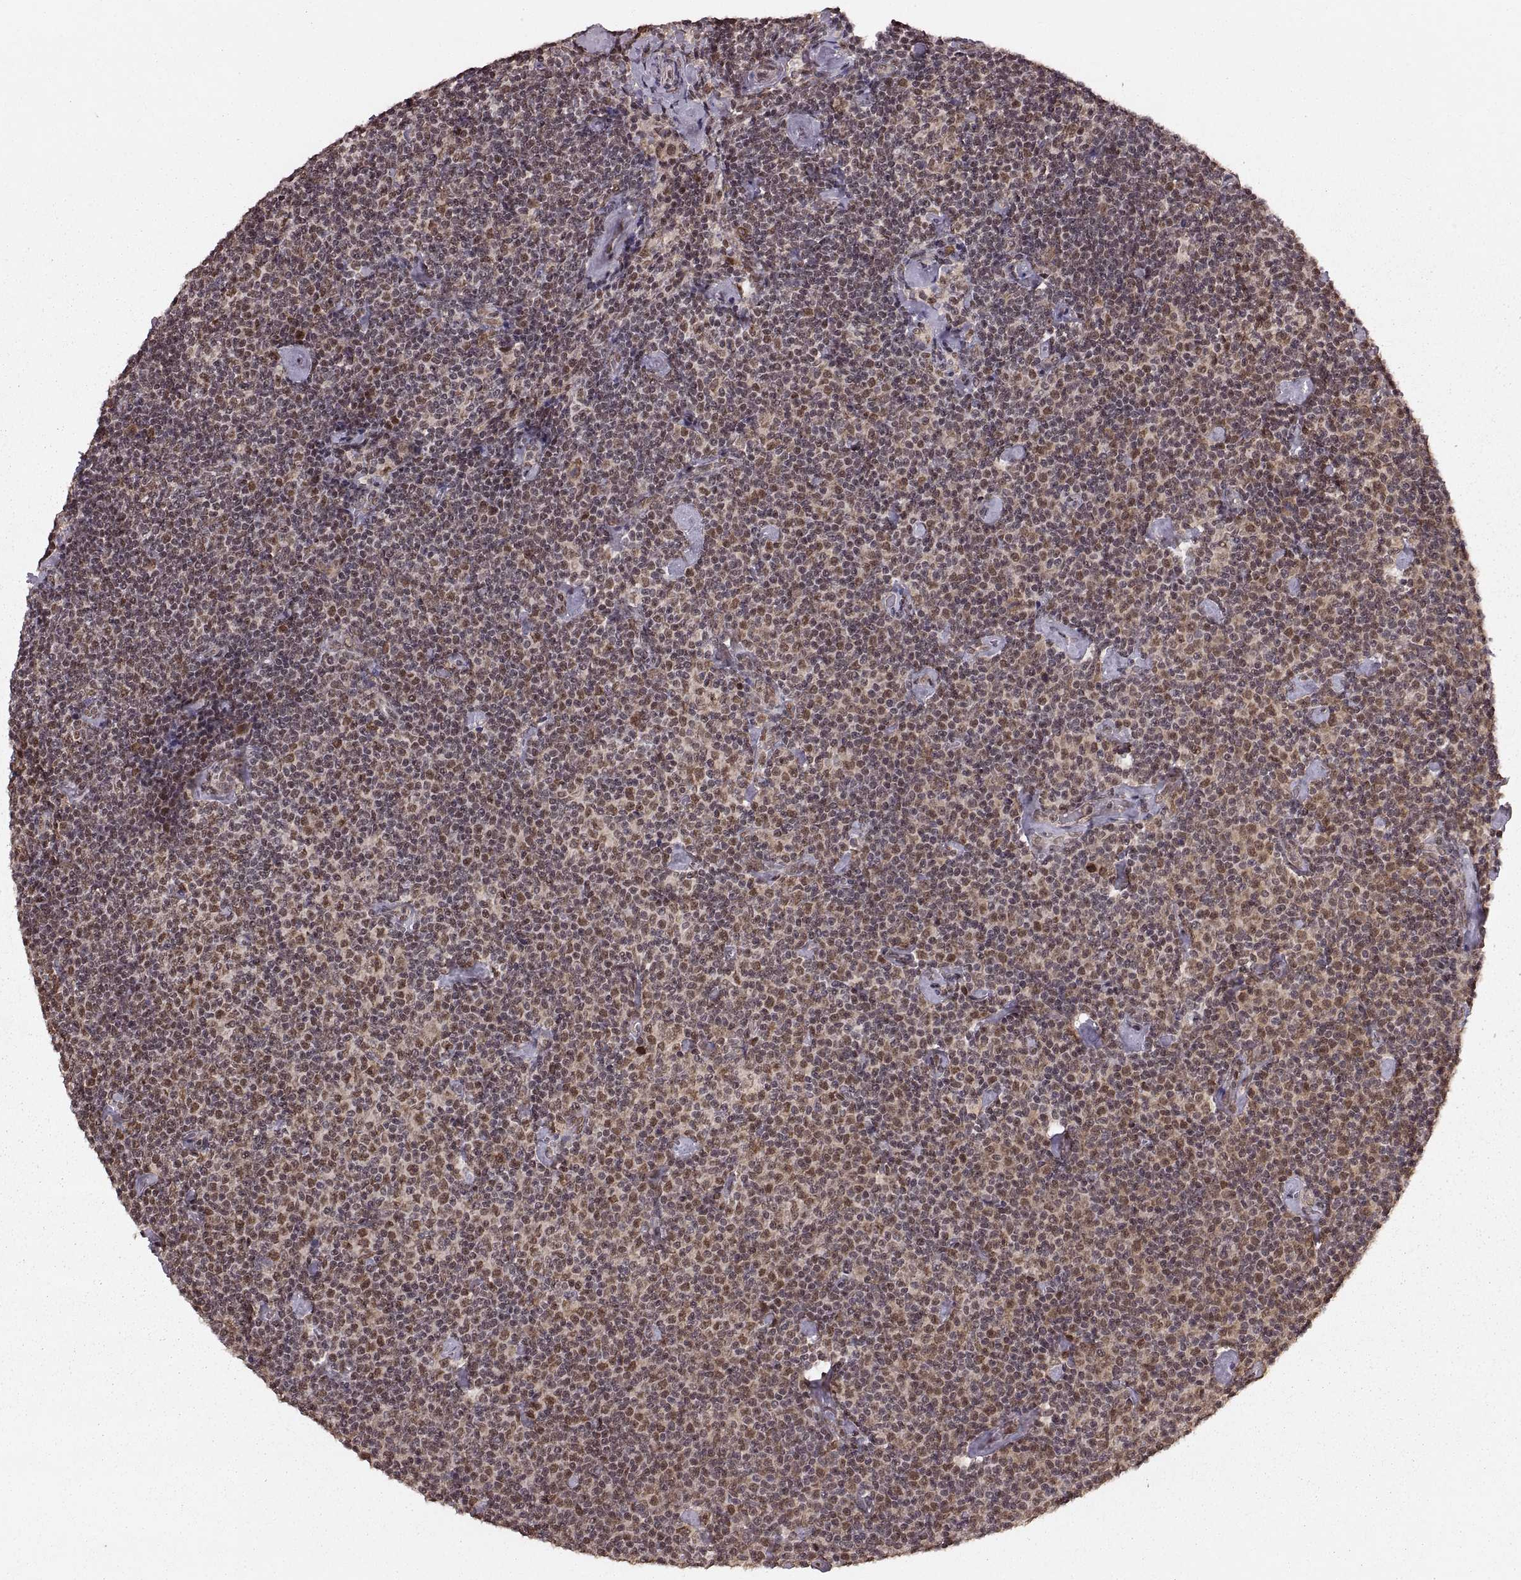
{"staining": {"intensity": "moderate", "quantity": ">75%", "location": "cytoplasmic/membranous,nuclear"}, "tissue": "lymphoma", "cell_type": "Tumor cells", "image_type": "cancer", "snomed": [{"axis": "morphology", "description": "Malignant lymphoma, non-Hodgkin's type, Low grade"}, {"axis": "topography", "description": "Lymph node"}], "caption": "Immunohistochemistry (IHC) of malignant lymphoma, non-Hodgkin's type (low-grade) demonstrates medium levels of moderate cytoplasmic/membranous and nuclear expression in about >75% of tumor cells.", "gene": "RFT1", "patient": {"sex": "male", "age": 81}}